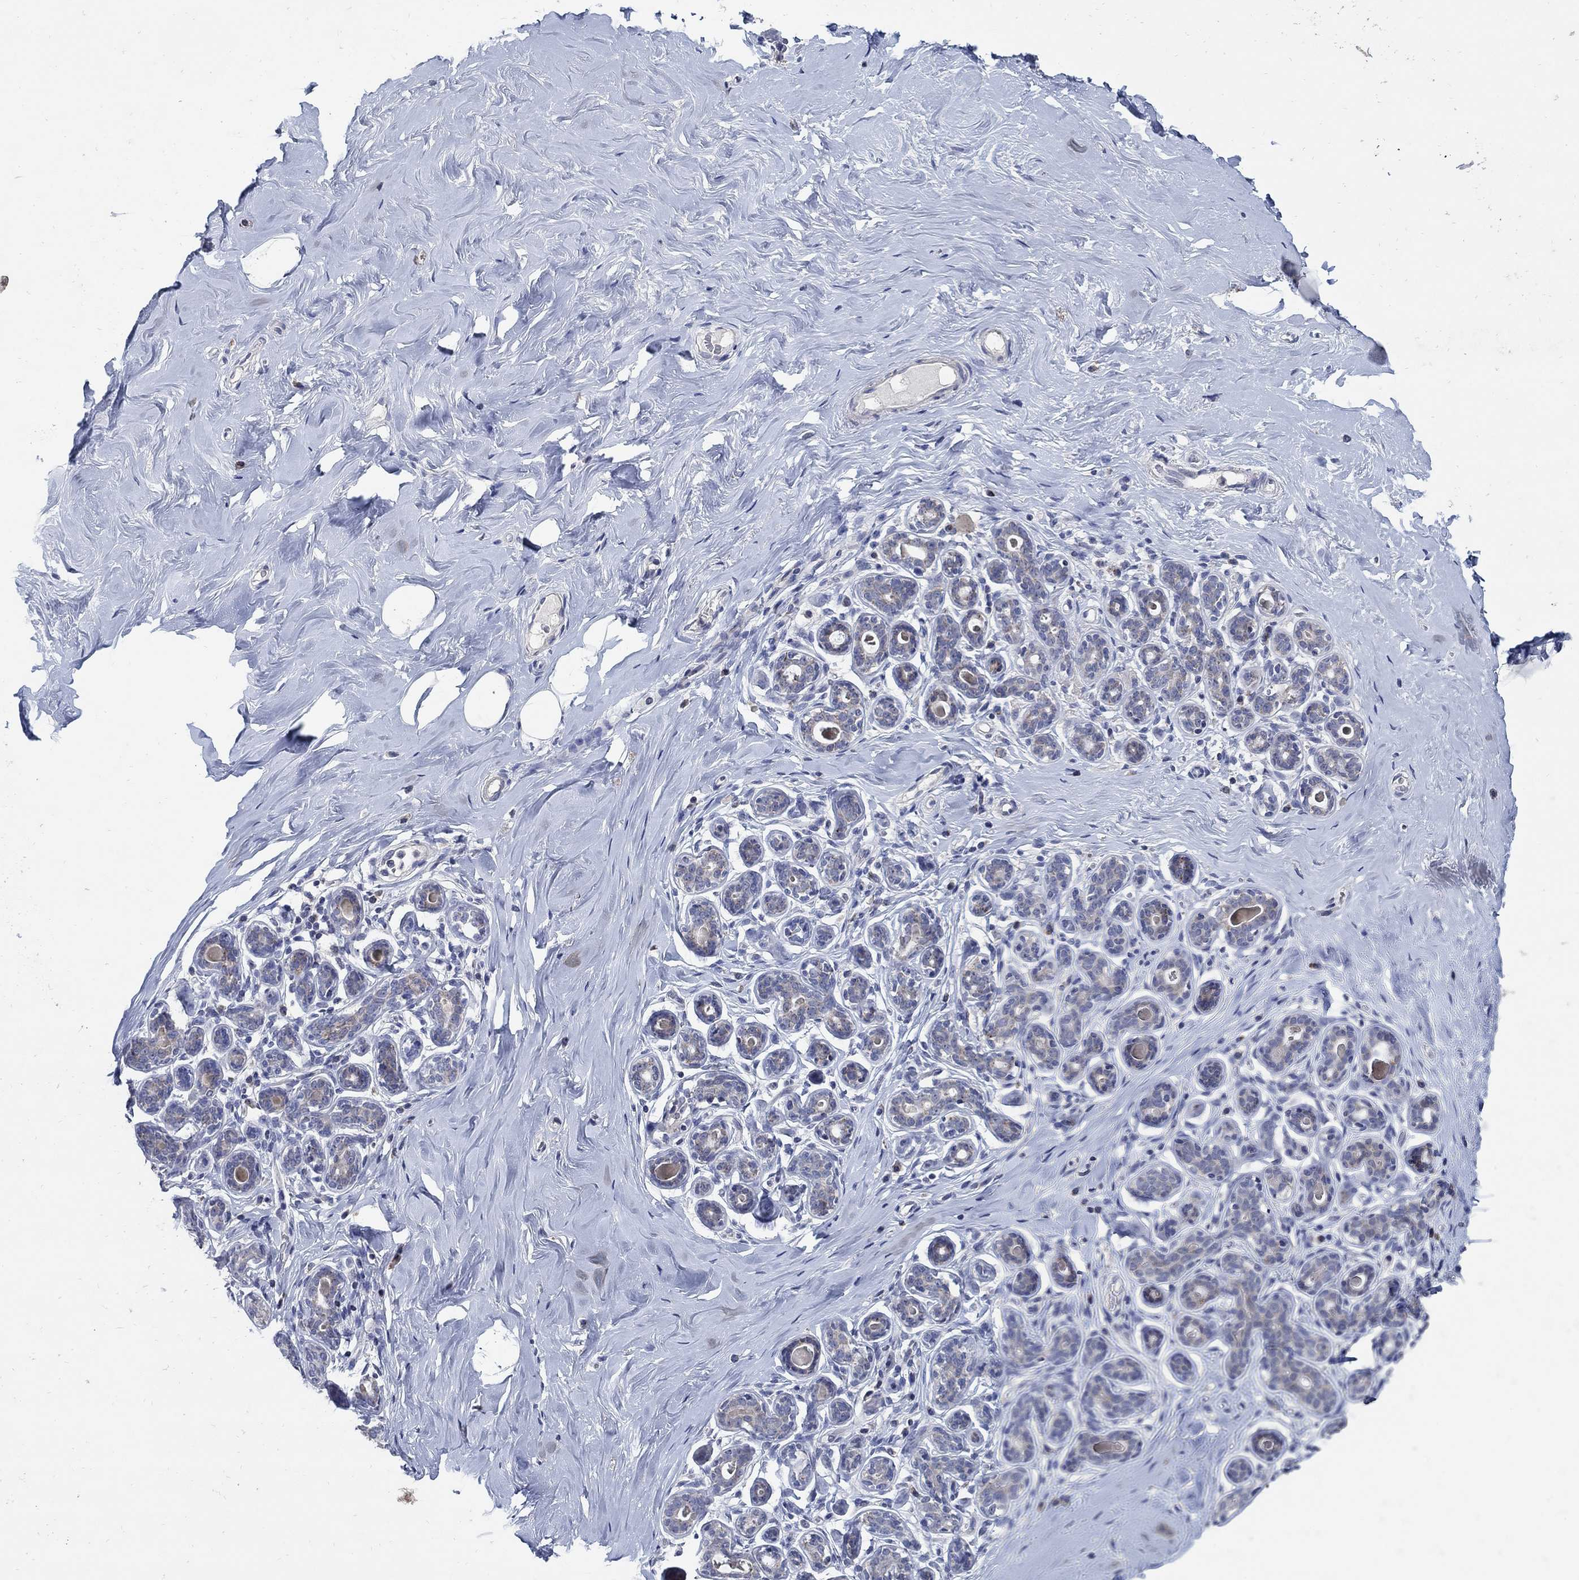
{"staining": {"intensity": "negative", "quantity": "none", "location": "none"}, "tissue": "breast", "cell_type": "Adipocytes", "image_type": "normal", "snomed": [{"axis": "morphology", "description": "Normal tissue, NOS"}, {"axis": "topography", "description": "Skin"}, {"axis": "topography", "description": "Breast"}], "caption": "Breast stained for a protein using immunohistochemistry (IHC) exhibits no staining adipocytes.", "gene": "HMX2", "patient": {"sex": "female", "age": 43}}